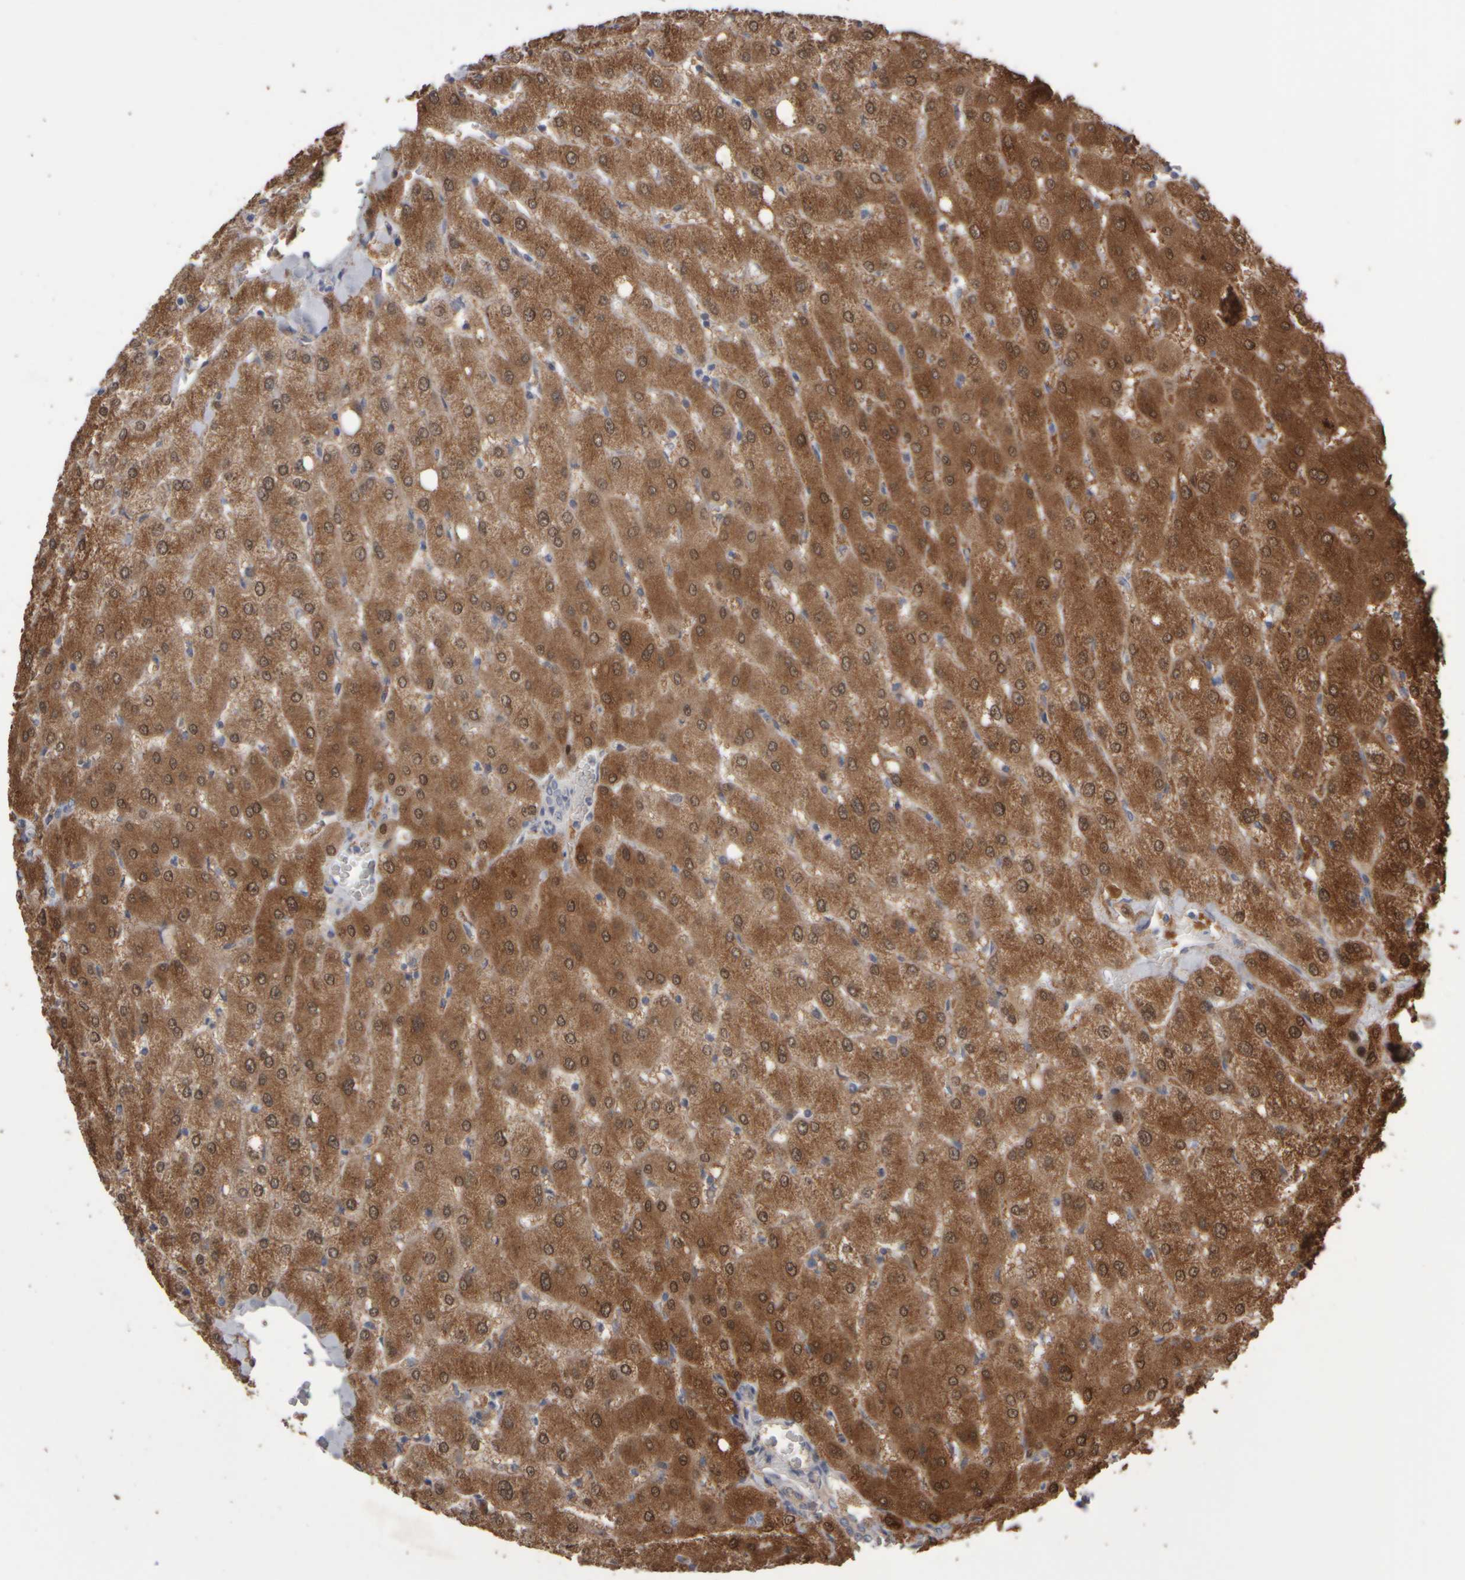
{"staining": {"intensity": "negative", "quantity": "none", "location": "none"}, "tissue": "liver", "cell_type": "Cholangiocytes", "image_type": "normal", "snomed": [{"axis": "morphology", "description": "Normal tissue, NOS"}, {"axis": "topography", "description": "Liver"}], "caption": "The image shows no significant expression in cholangiocytes of liver.", "gene": "EPHX2", "patient": {"sex": "female", "age": 54}}